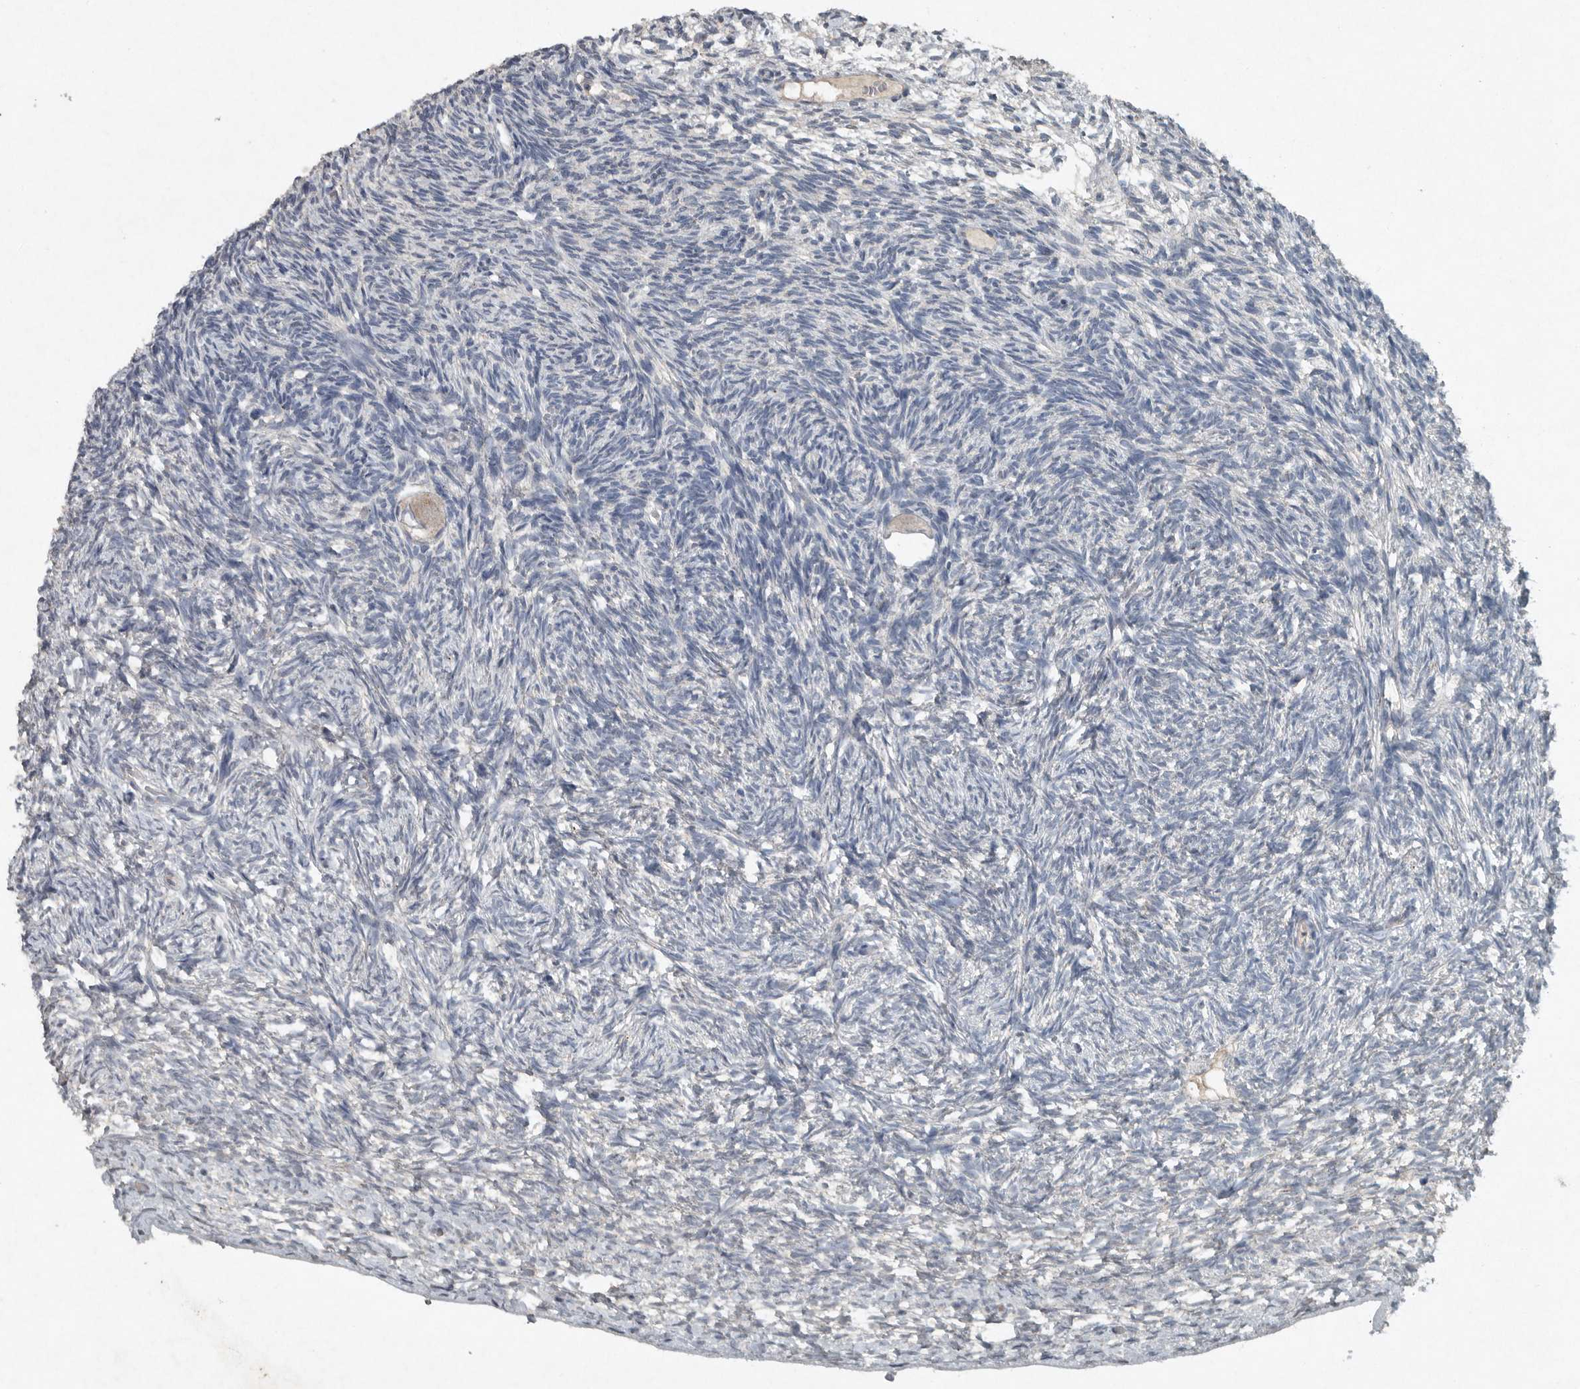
{"staining": {"intensity": "negative", "quantity": "none", "location": "none"}, "tissue": "ovary", "cell_type": "Follicle cells", "image_type": "normal", "snomed": [{"axis": "morphology", "description": "Normal tissue, NOS"}, {"axis": "topography", "description": "Ovary"}], "caption": "IHC of normal ovary reveals no positivity in follicle cells.", "gene": "IL20", "patient": {"sex": "female", "age": 34}}